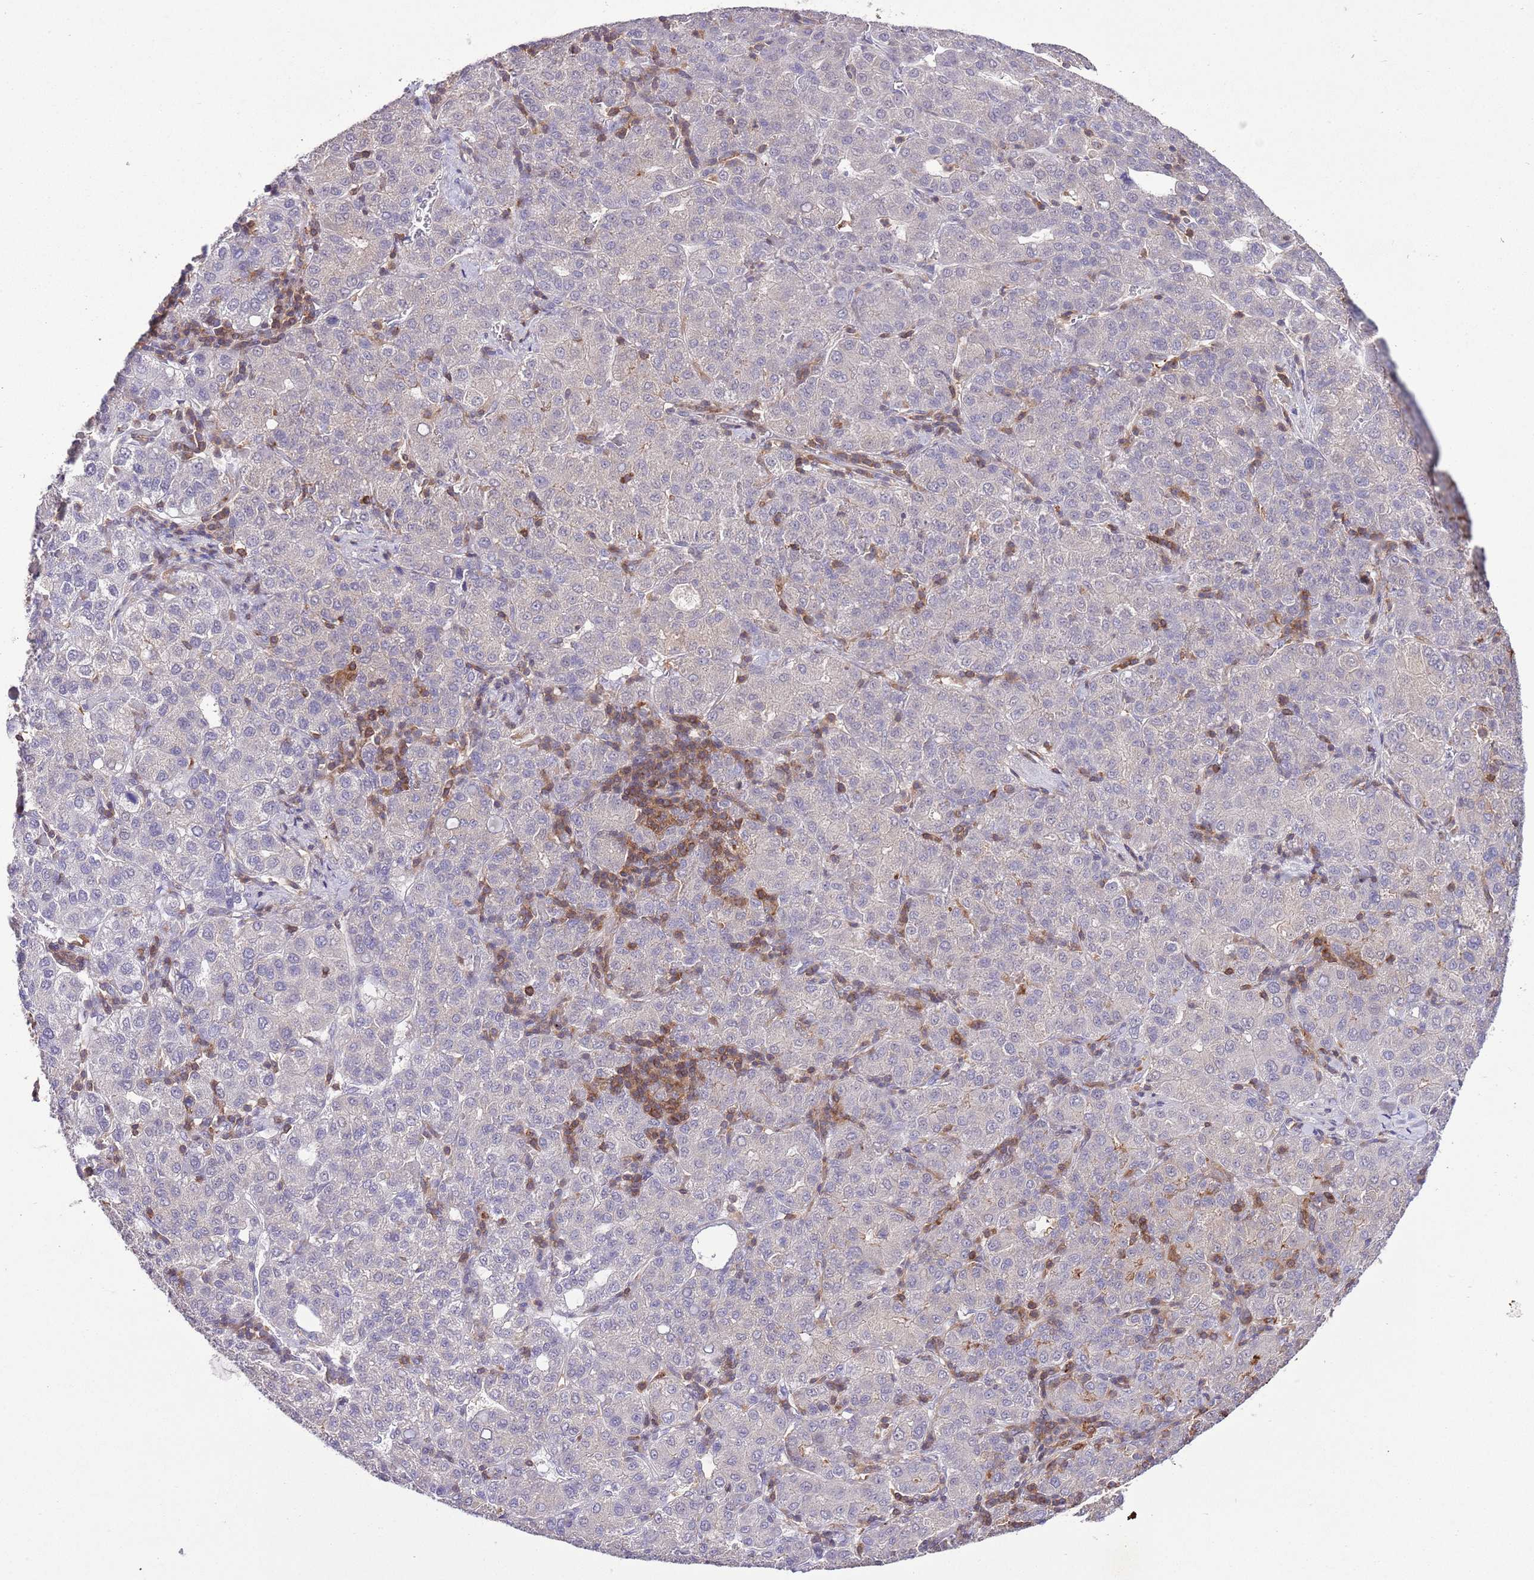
{"staining": {"intensity": "negative", "quantity": "none", "location": "none"}, "tissue": "liver cancer", "cell_type": "Tumor cells", "image_type": "cancer", "snomed": [{"axis": "morphology", "description": "Carcinoma, Hepatocellular, NOS"}, {"axis": "topography", "description": "Liver"}], "caption": "Immunohistochemistry of human liver cancer (hepatocellular carcinoma) displays no expression in tumor cells. Nuclei are stained in blue.", "gene": "EFHD1", "patient": {"sex": "male", "age": 65}}